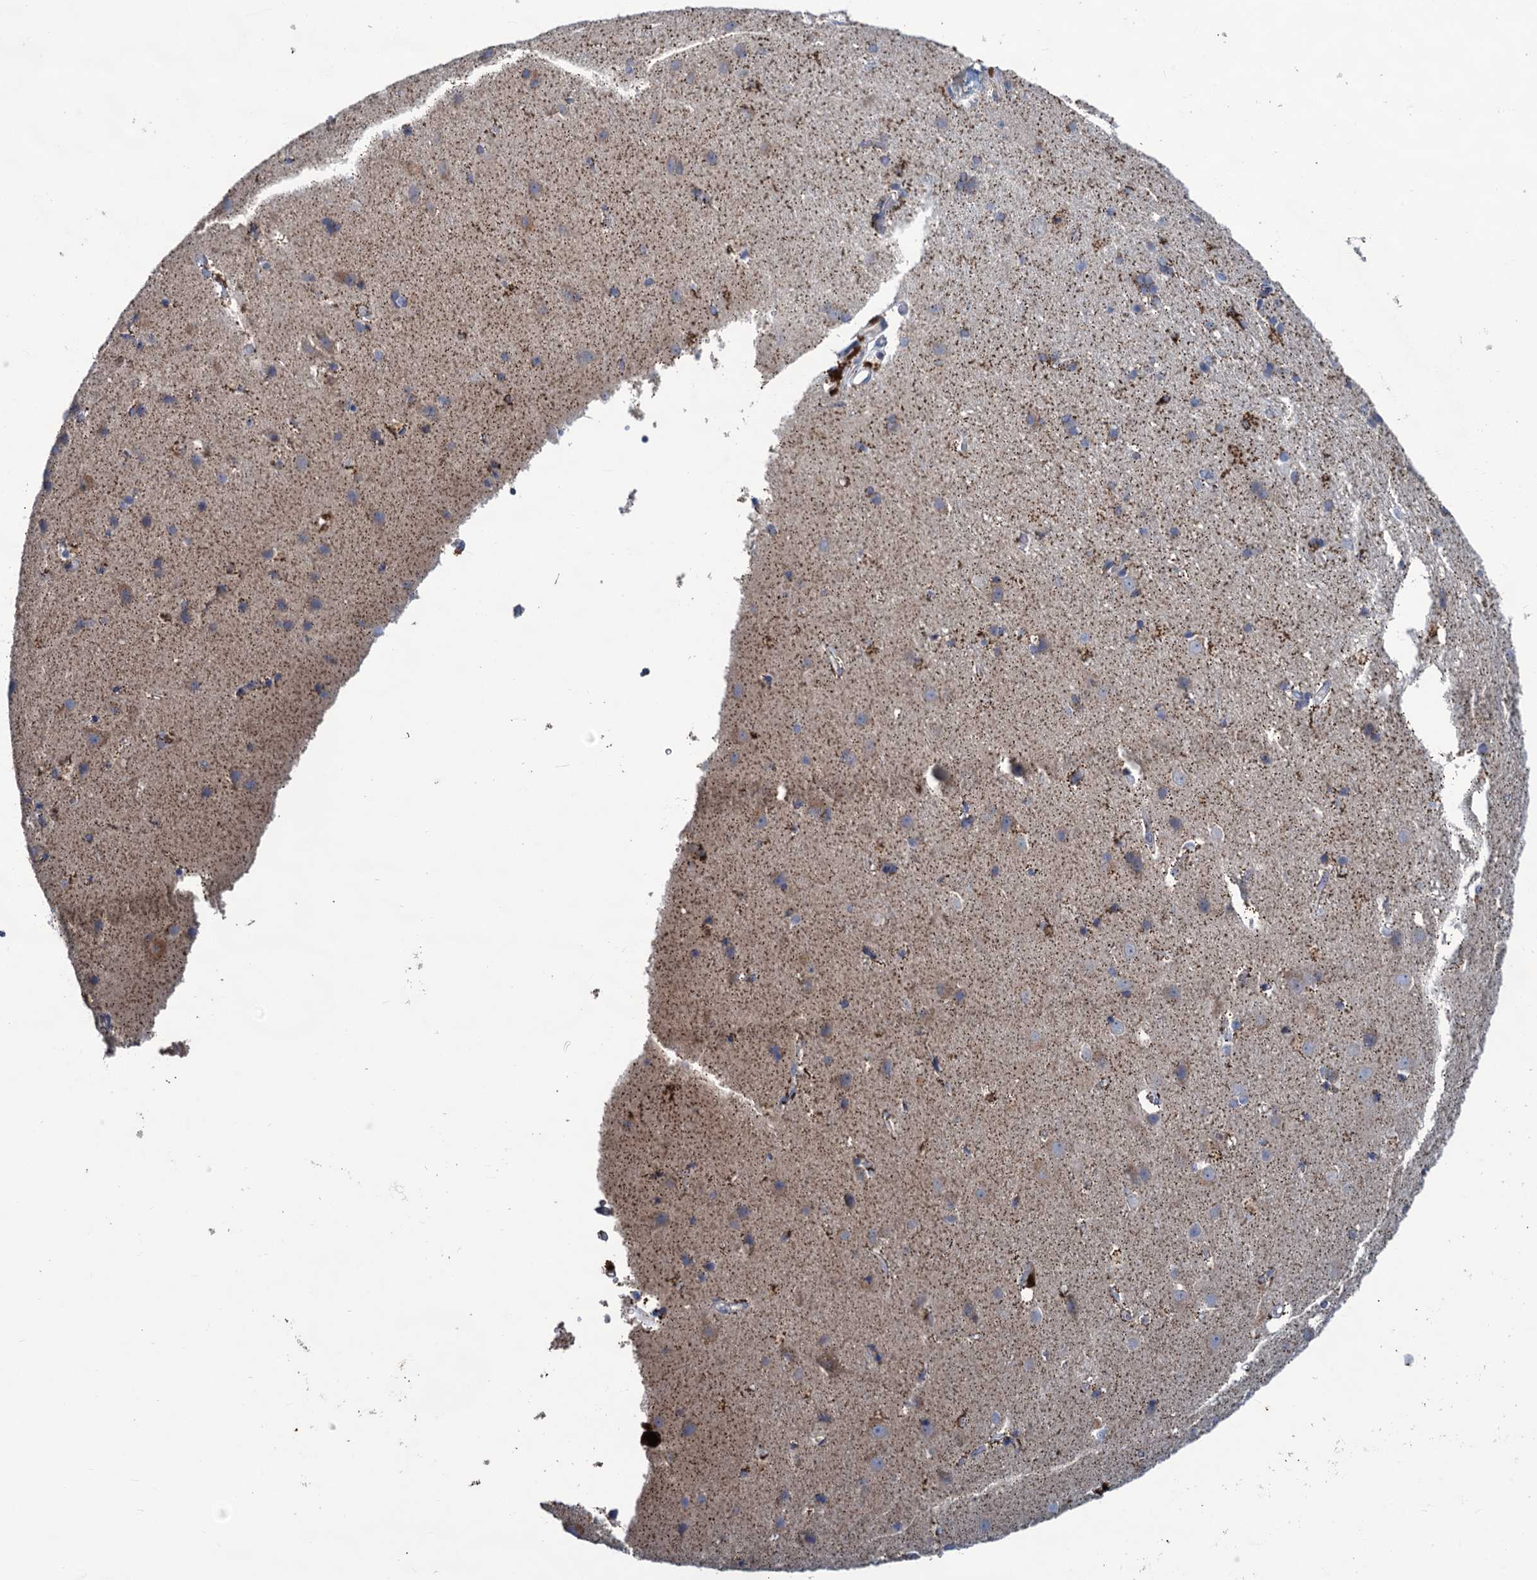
{"staining": {"intensity": "weak", "quantity": "<25%", "location": "cytoplasmic/membranous"}, "tissue": "cerebral cortex", "cell_type": "Endothelial cells", "image_type": "normal", "snomed": [{"axis": "morphology", "description": "Normal tissue, NOS"}, {"axis": "topography", "description": "Cerebral cortex"}], "caption": "Immunohistochemistry (IHC) of benign human cerebral cortex displays no expression in endothelial cells. (DAB (3,3'-diaminobenzidine) immunohistochemistry, high magnification).", "gene": "ANKS3", "patient": {"sex": "male", "age": 54}}